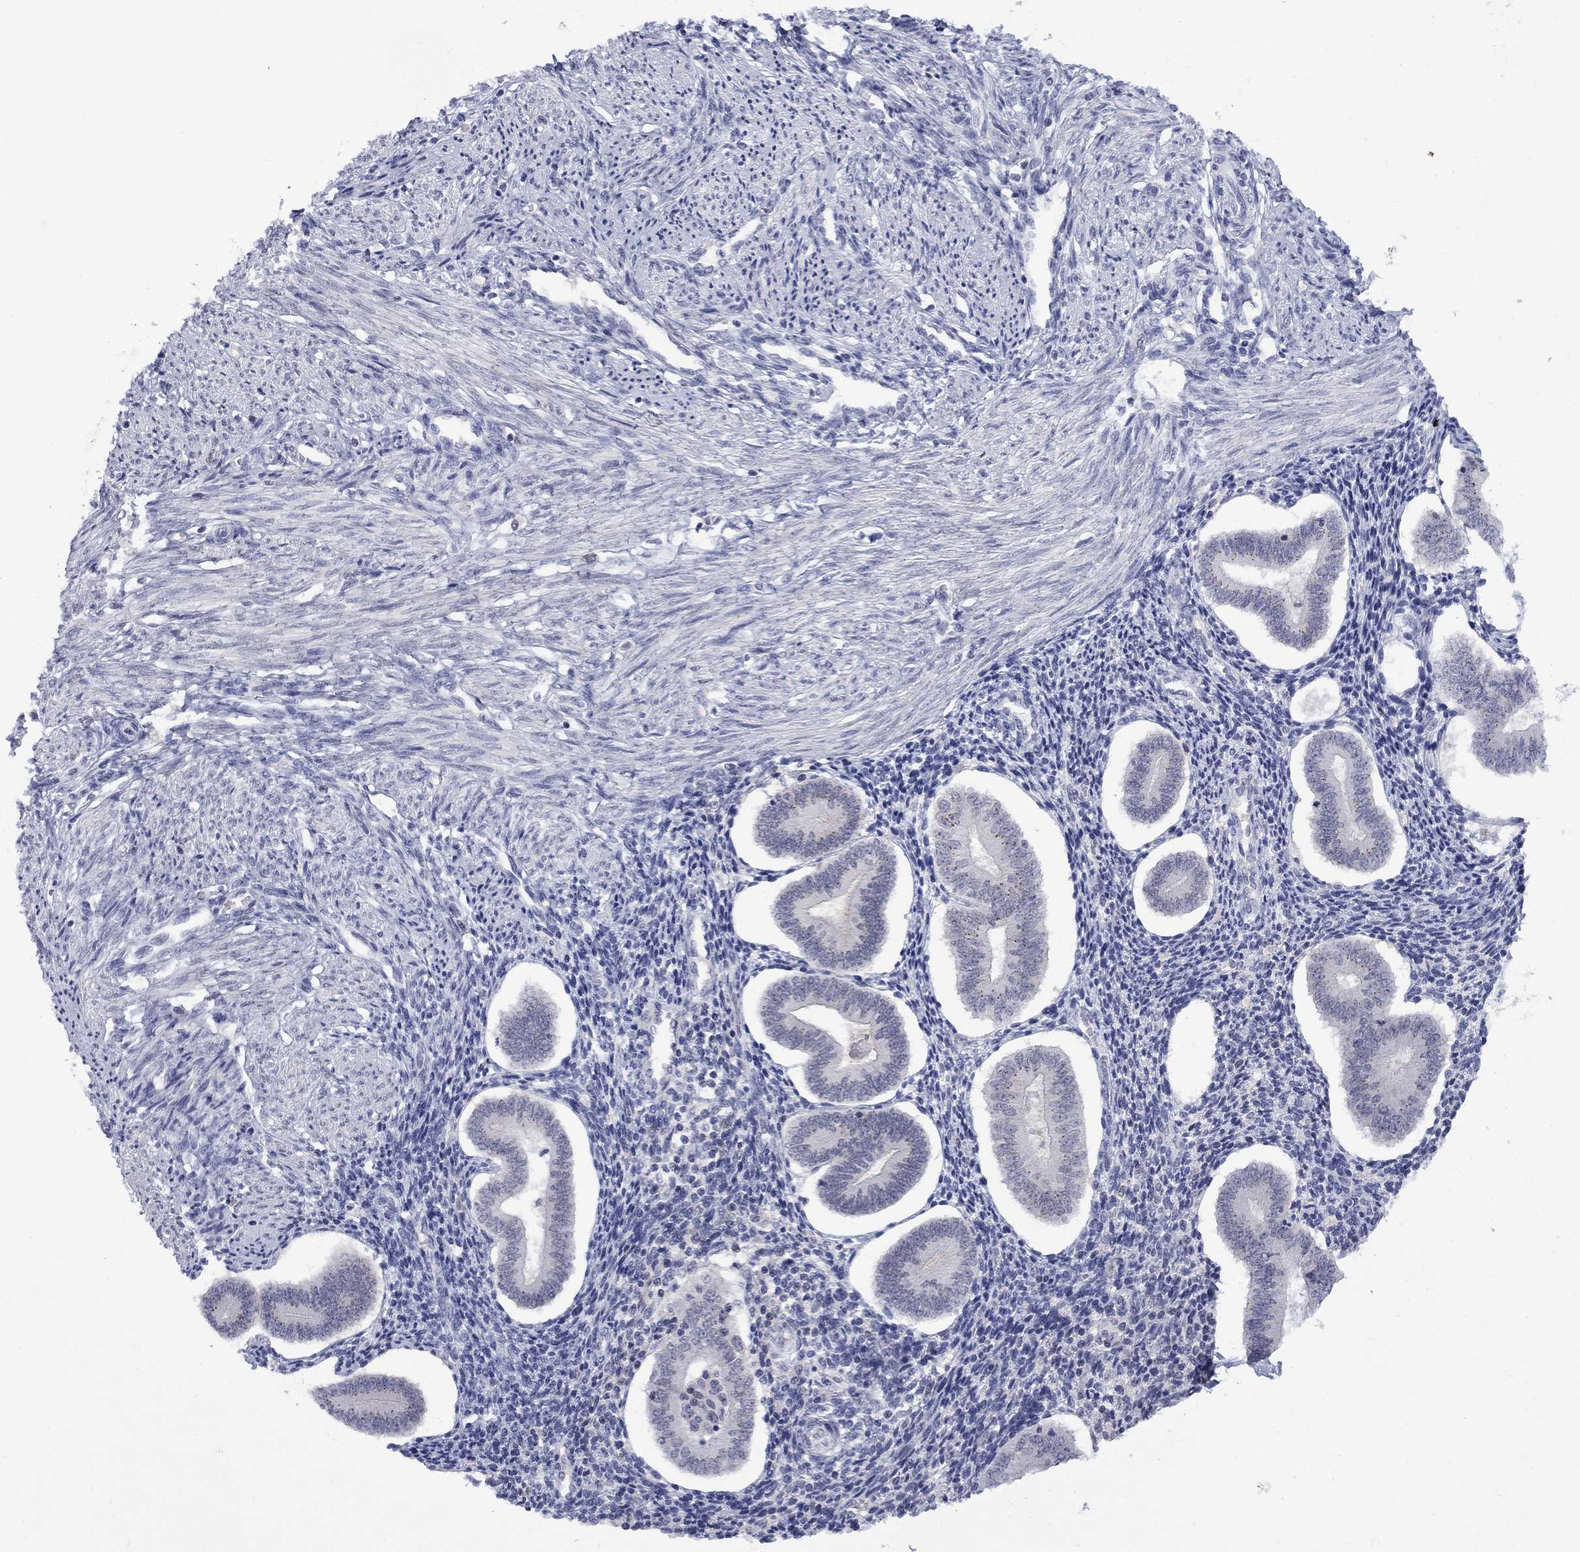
{"staining": {"intensity": "negative", "quantity": "none", "location": "none"}, "tissue": "endometrium", "cell_type": "Cells in endometrial stroma", "image_type": "normal", "snomed": [{"axis": "morphology", "description": "Normal tissue, NOS"}, {"axis": "topography", "description": "Endometrium"}], "caption": "Cells in endometrial stroma are negative for brown protein staining in benign endometrium. Nuclei are stained in blue.", "gene": "NSMF", "patient": {"sex": "female", "age": 40}}